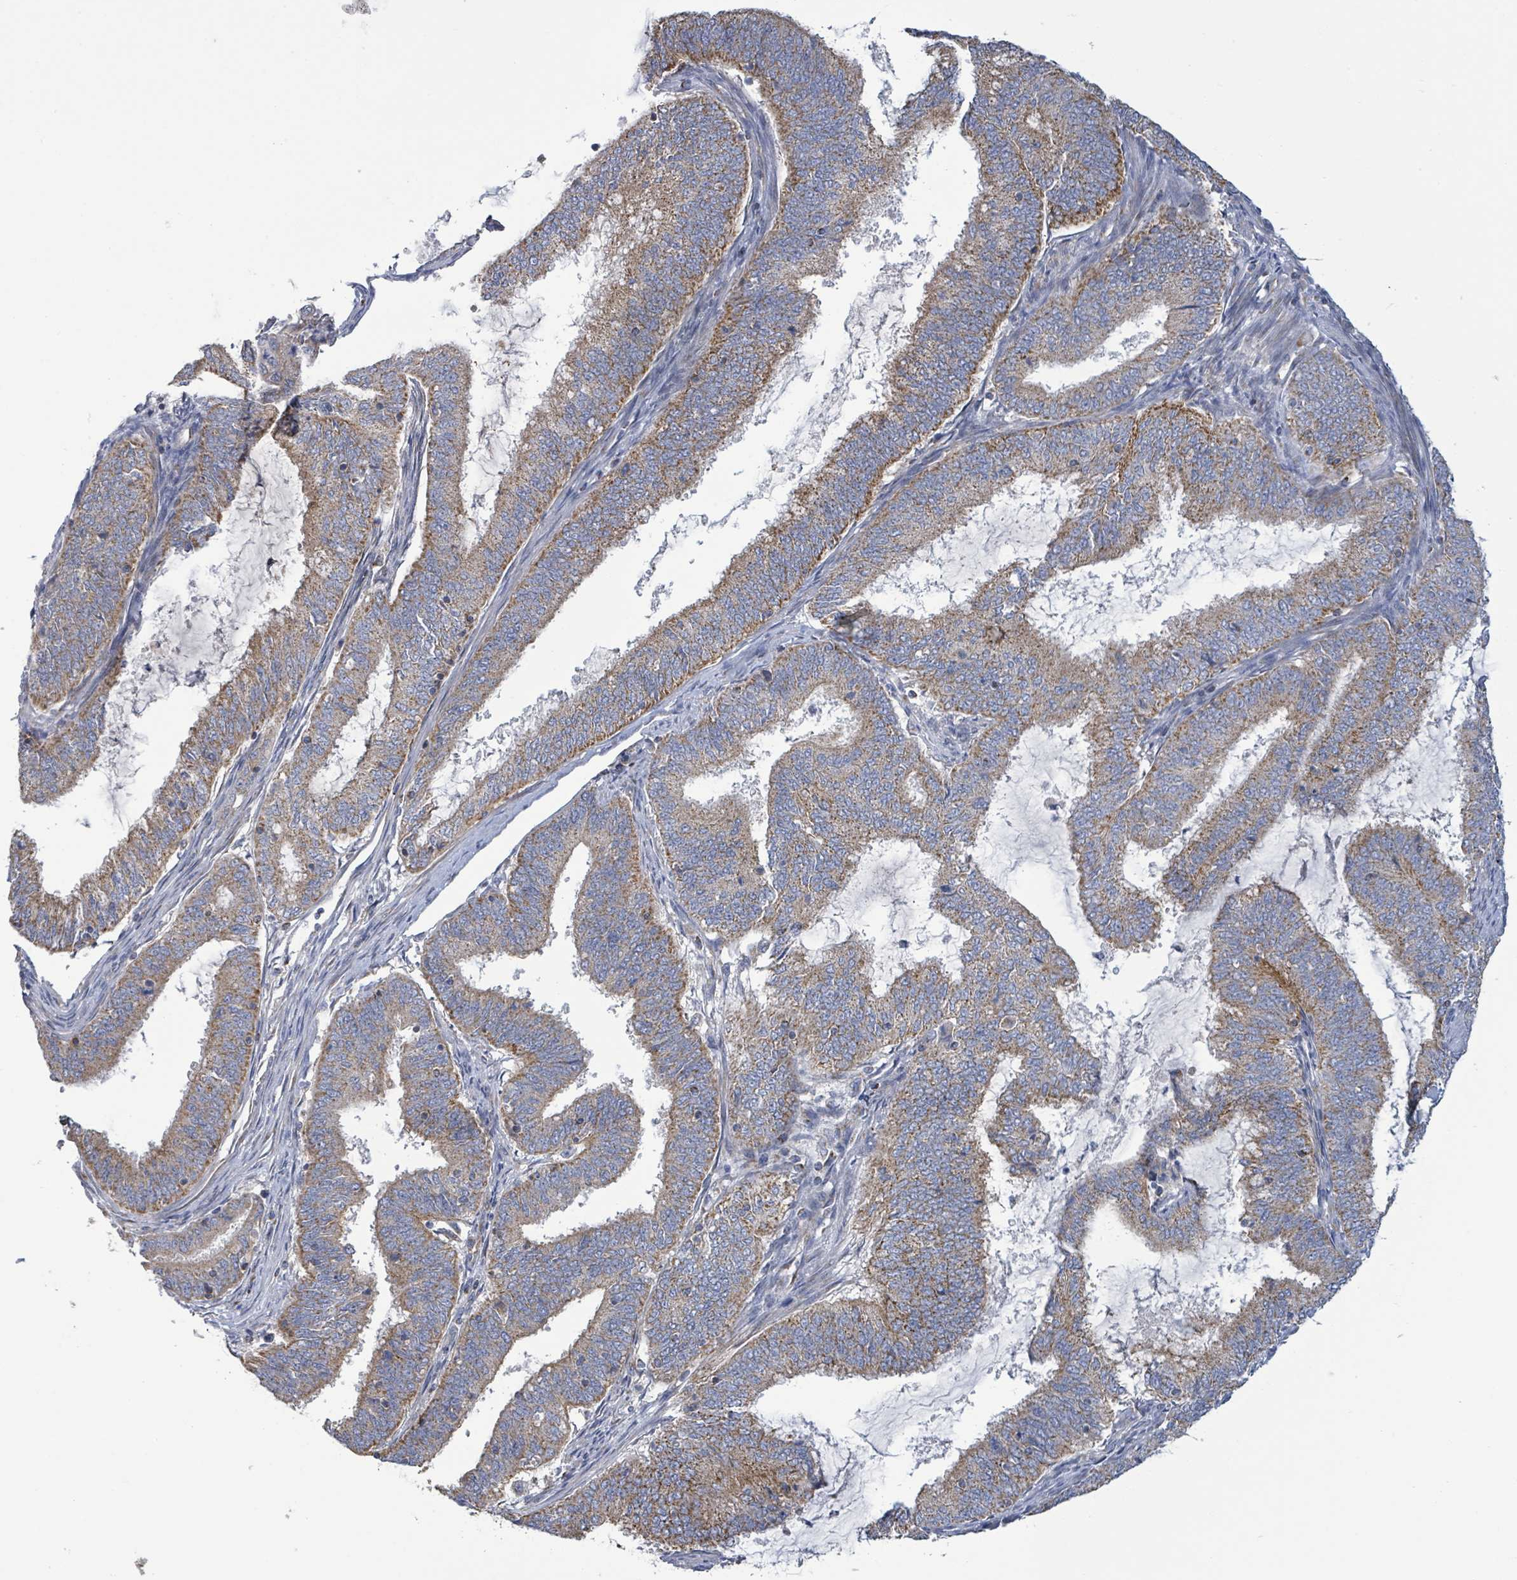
{"staining": {"intensity": "moderate", "quantity": ">75%", "location": "cytoplasmic/membranous"}, "tissue": "endometrial cancer", "cell_type": "Tumor cells", "image_type": "cancer", "snomed": [{"axis": "morphology", "description": "Adenocarcinoma, NOS"}, {"axis": "topography", "description": "Endometrium"}], "caption": "A brown stain highlights moderate cytoplasmic/membranous positivity of a protein in adenocarcinoma (endometrial) tumor cells.", "gene": "SUCLG2", "patient": {"sex": "female", "age": 51}}